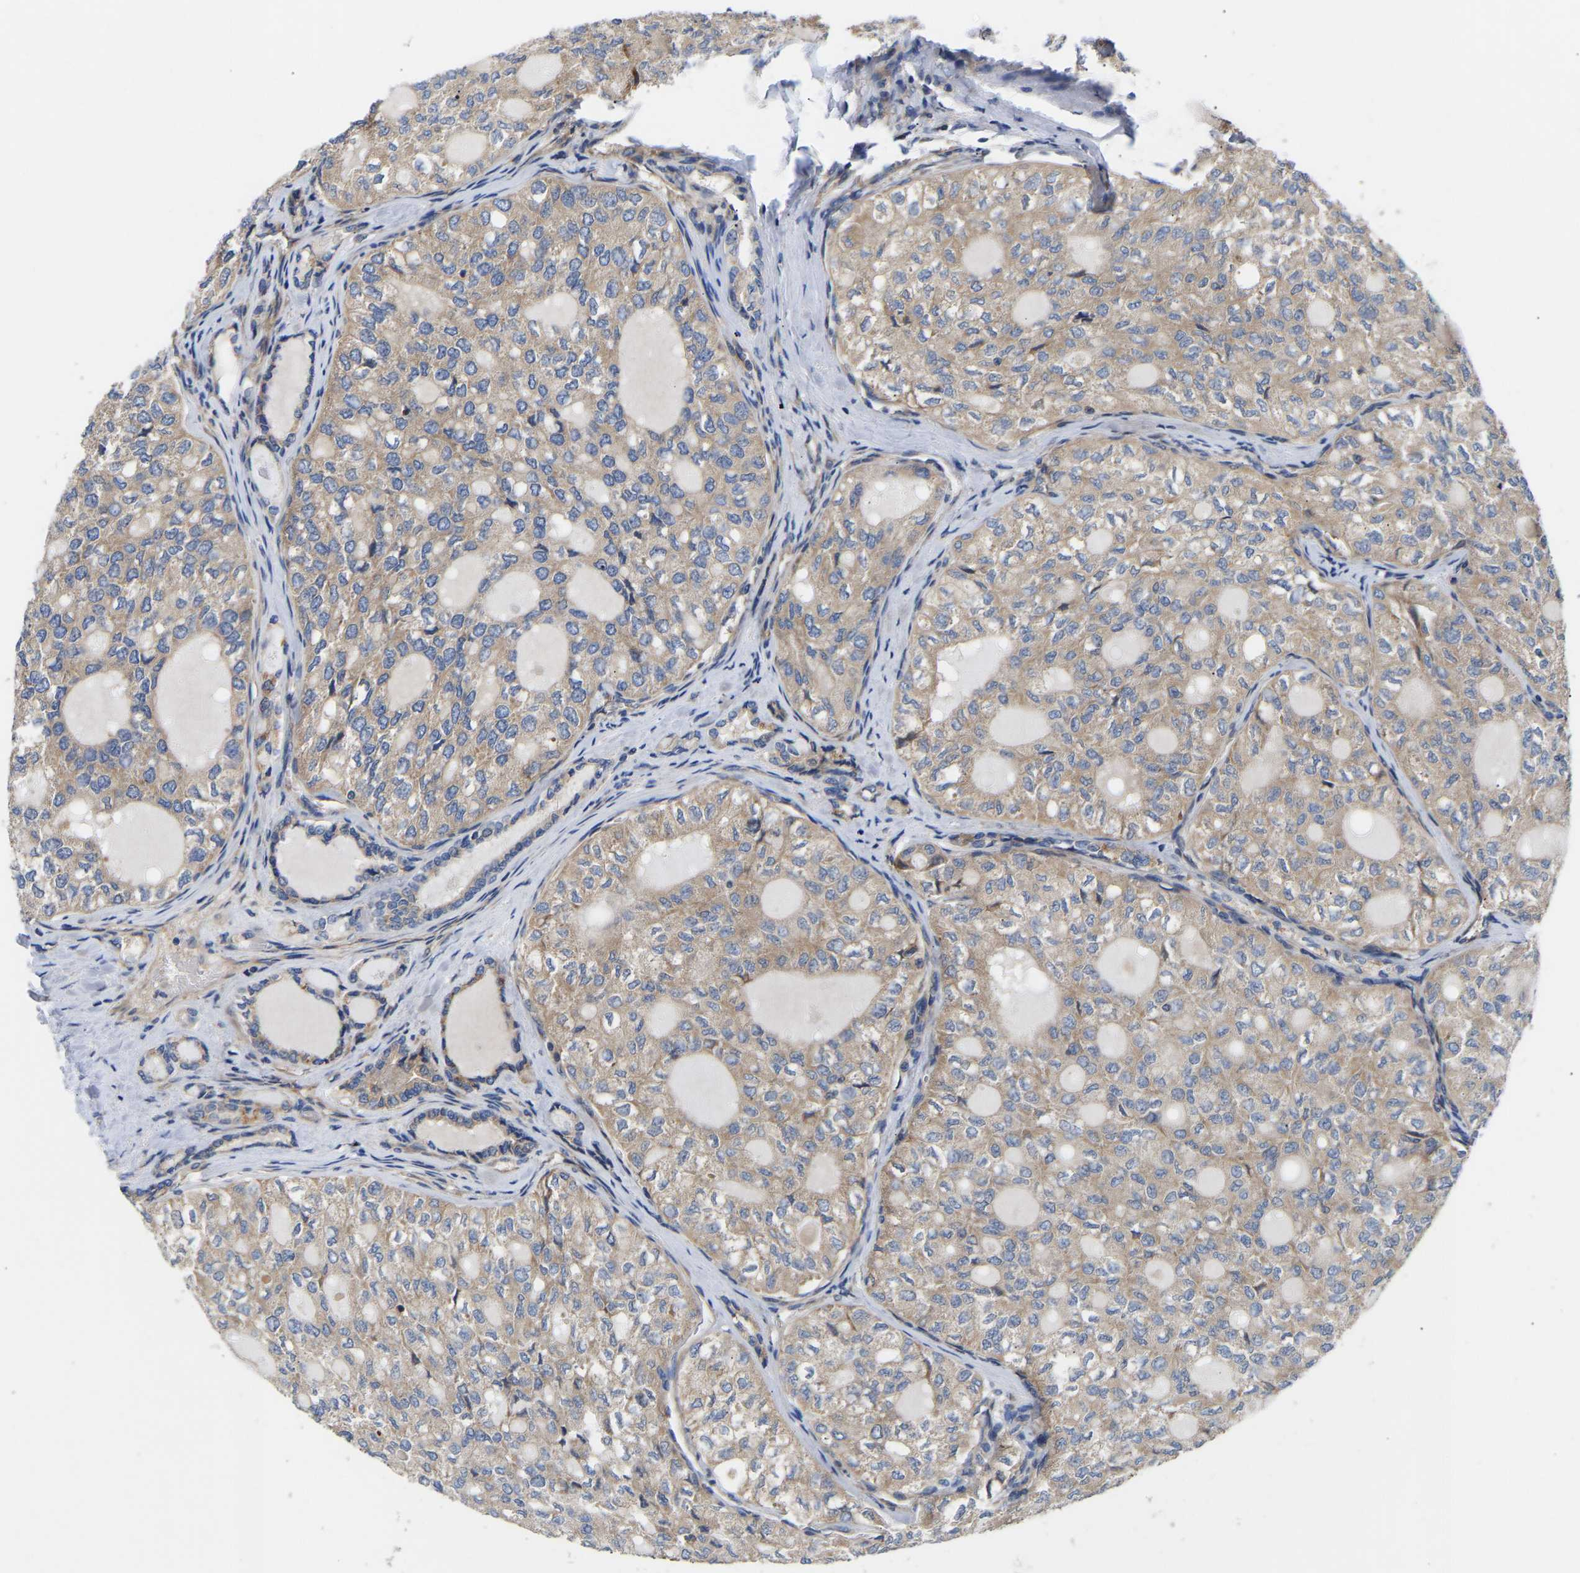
{"staining": {"intensity": "weak", "quantity": ">75%", "location": "cytoplasmic/membranous"}, "tissue": "thyroid cancer", "cell_type": "Tumor cells", "image_type": "cancer", "snomed": [{"axis": "morphology", "description": "Follicular adenoma carcinoma, NOS"}, {"axis": "topography", "description": "Thyroid gland"}], "caption": "Protein analysis of thyroid cancer (follicular adenoma carcinoma) tissue exhibits weak cytoplasmic/membranous expression in approximately >75% of tumor cells.", "gene": "AIMP2", "patient": {"sex": "male", "age": 75}}